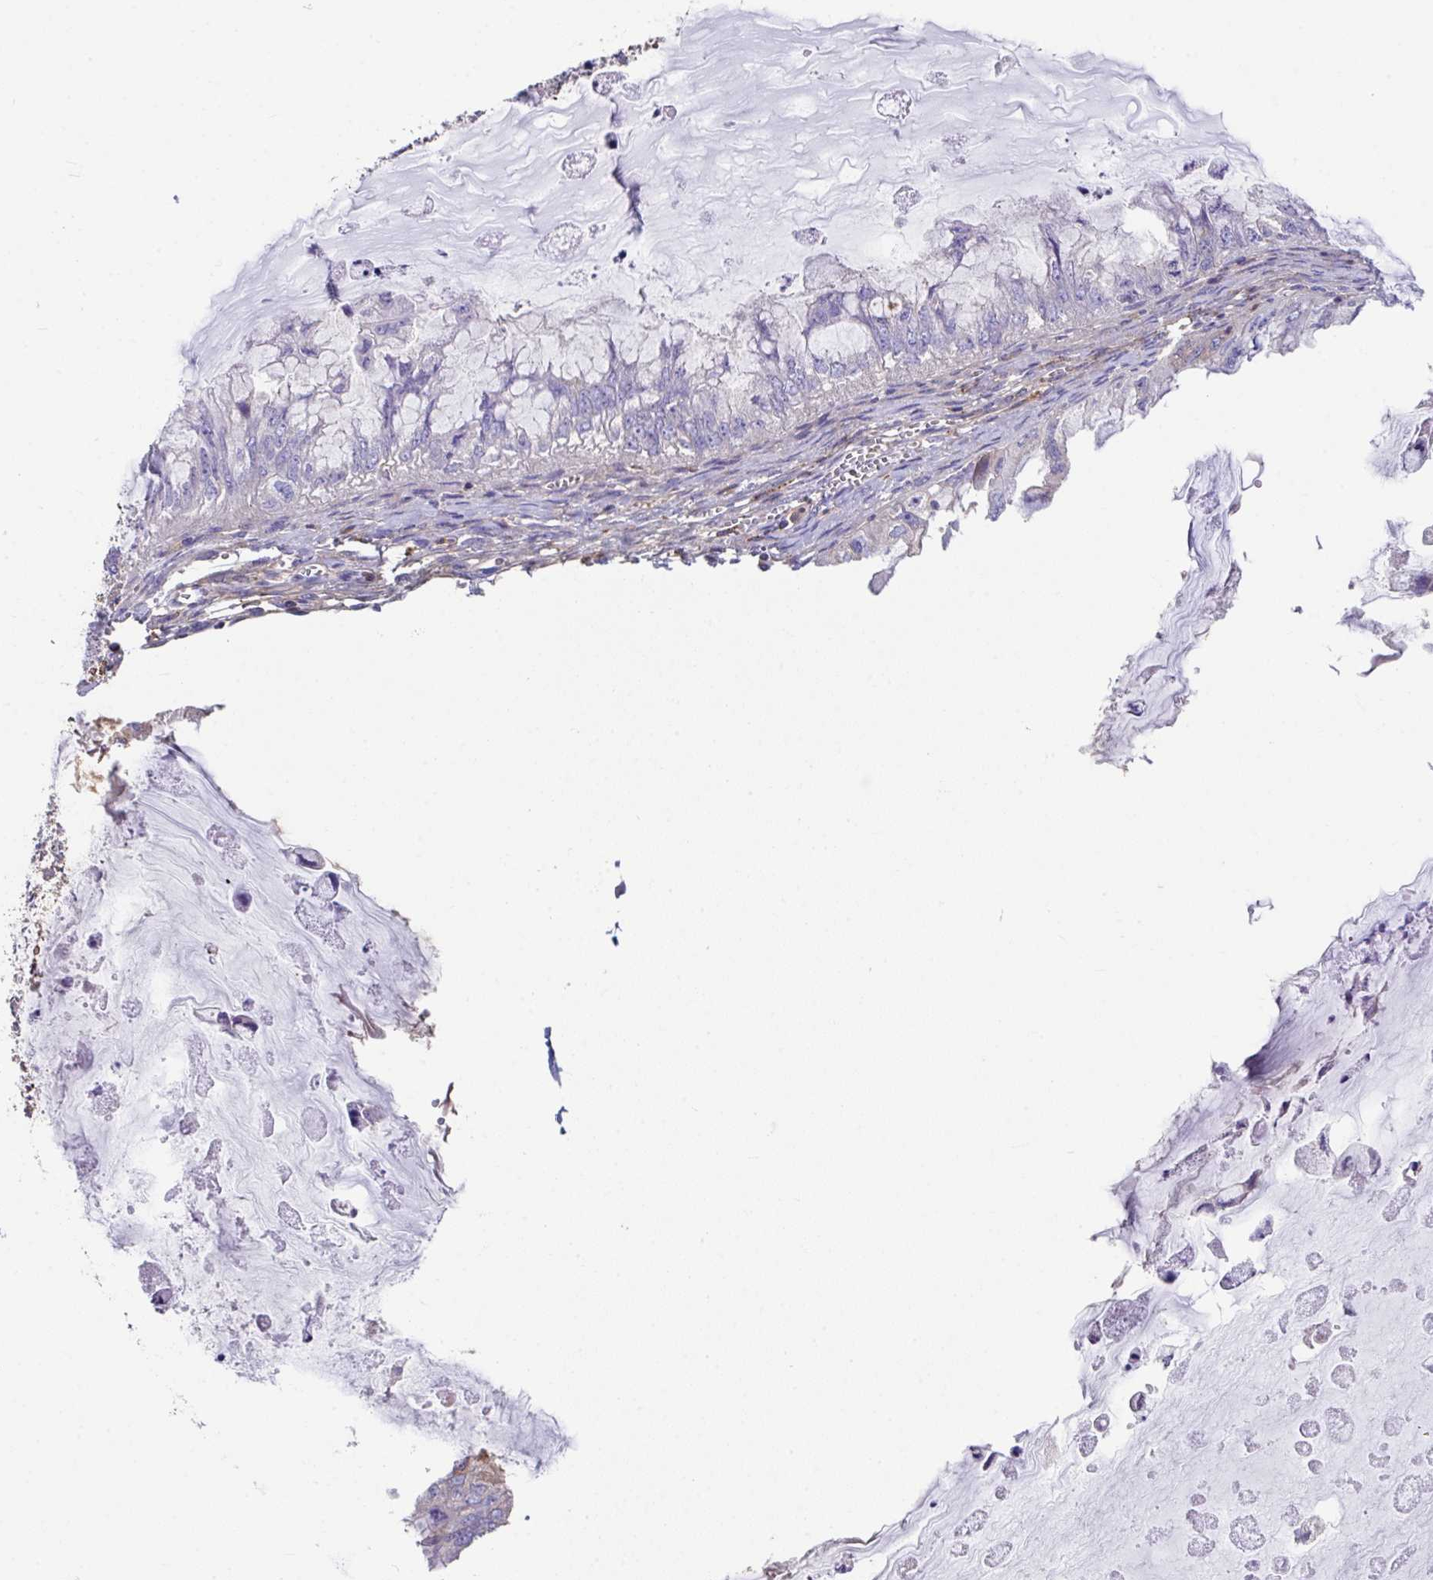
{"staining": {"intensity": "weak", "quantity": "<25%", "location": "cytoplasmic/membranous"}, "tissue": "ovarian cancer", "cell_type": "Tumor cells", "image_type": "cancer", "snomed": [{"axis": "morphology", "description": "Cystadenocarcinoma, mucinous, NOS"}, {"axis": "topography", "description": "Ovary"}], "caption": "Ovarian cancer (mucinous cystadenocarcinoma) was stained to show a protein in brown. There is no significant staining in tumor cells.", "gene": "ZNF813", "patient": {"sex": "female", "age": 72}}